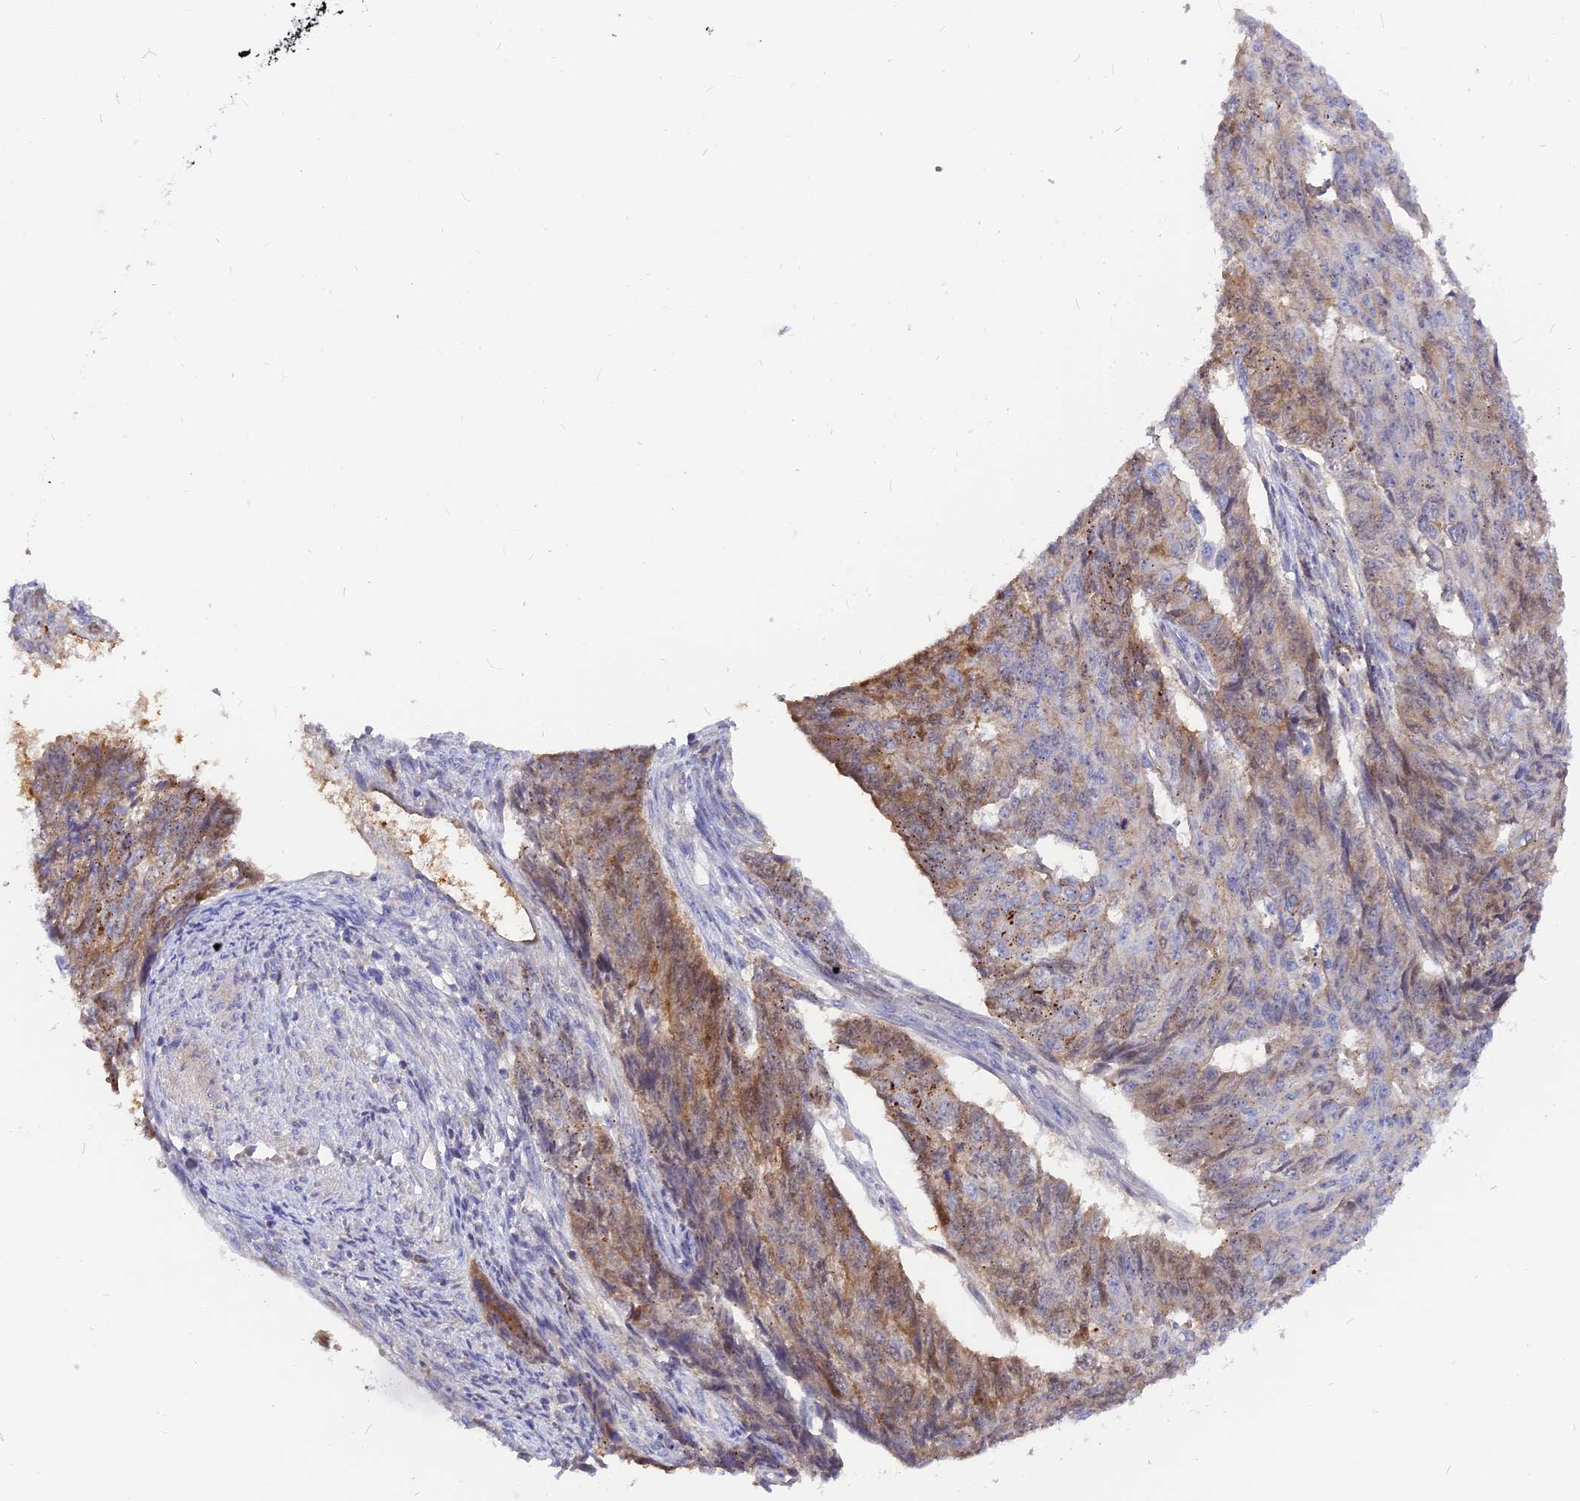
{"staining": {"intensity": "moderate", "quantity": "25%-75%", "location": "cytoplasmic/membranous,nuclear"}, "tissue": "endometrial cancer", "cell_type": "Tumor cells", "image_type": "cancer", "snomed": [{"axis": "morphology", "description": "Adenocarcinoma, NOS"}, {"axis": "topography", "description": "Endometrium"}], "caption": "DAB immunohistochemical staining of human adenocarcinoma (endometrial) reveals moderate cytoplasmic/membranous and nuclear protein staining in about 25%-75% of tumor cells.", "gene": "CENPV", "patient": {"sex": "female", "age": 32}}